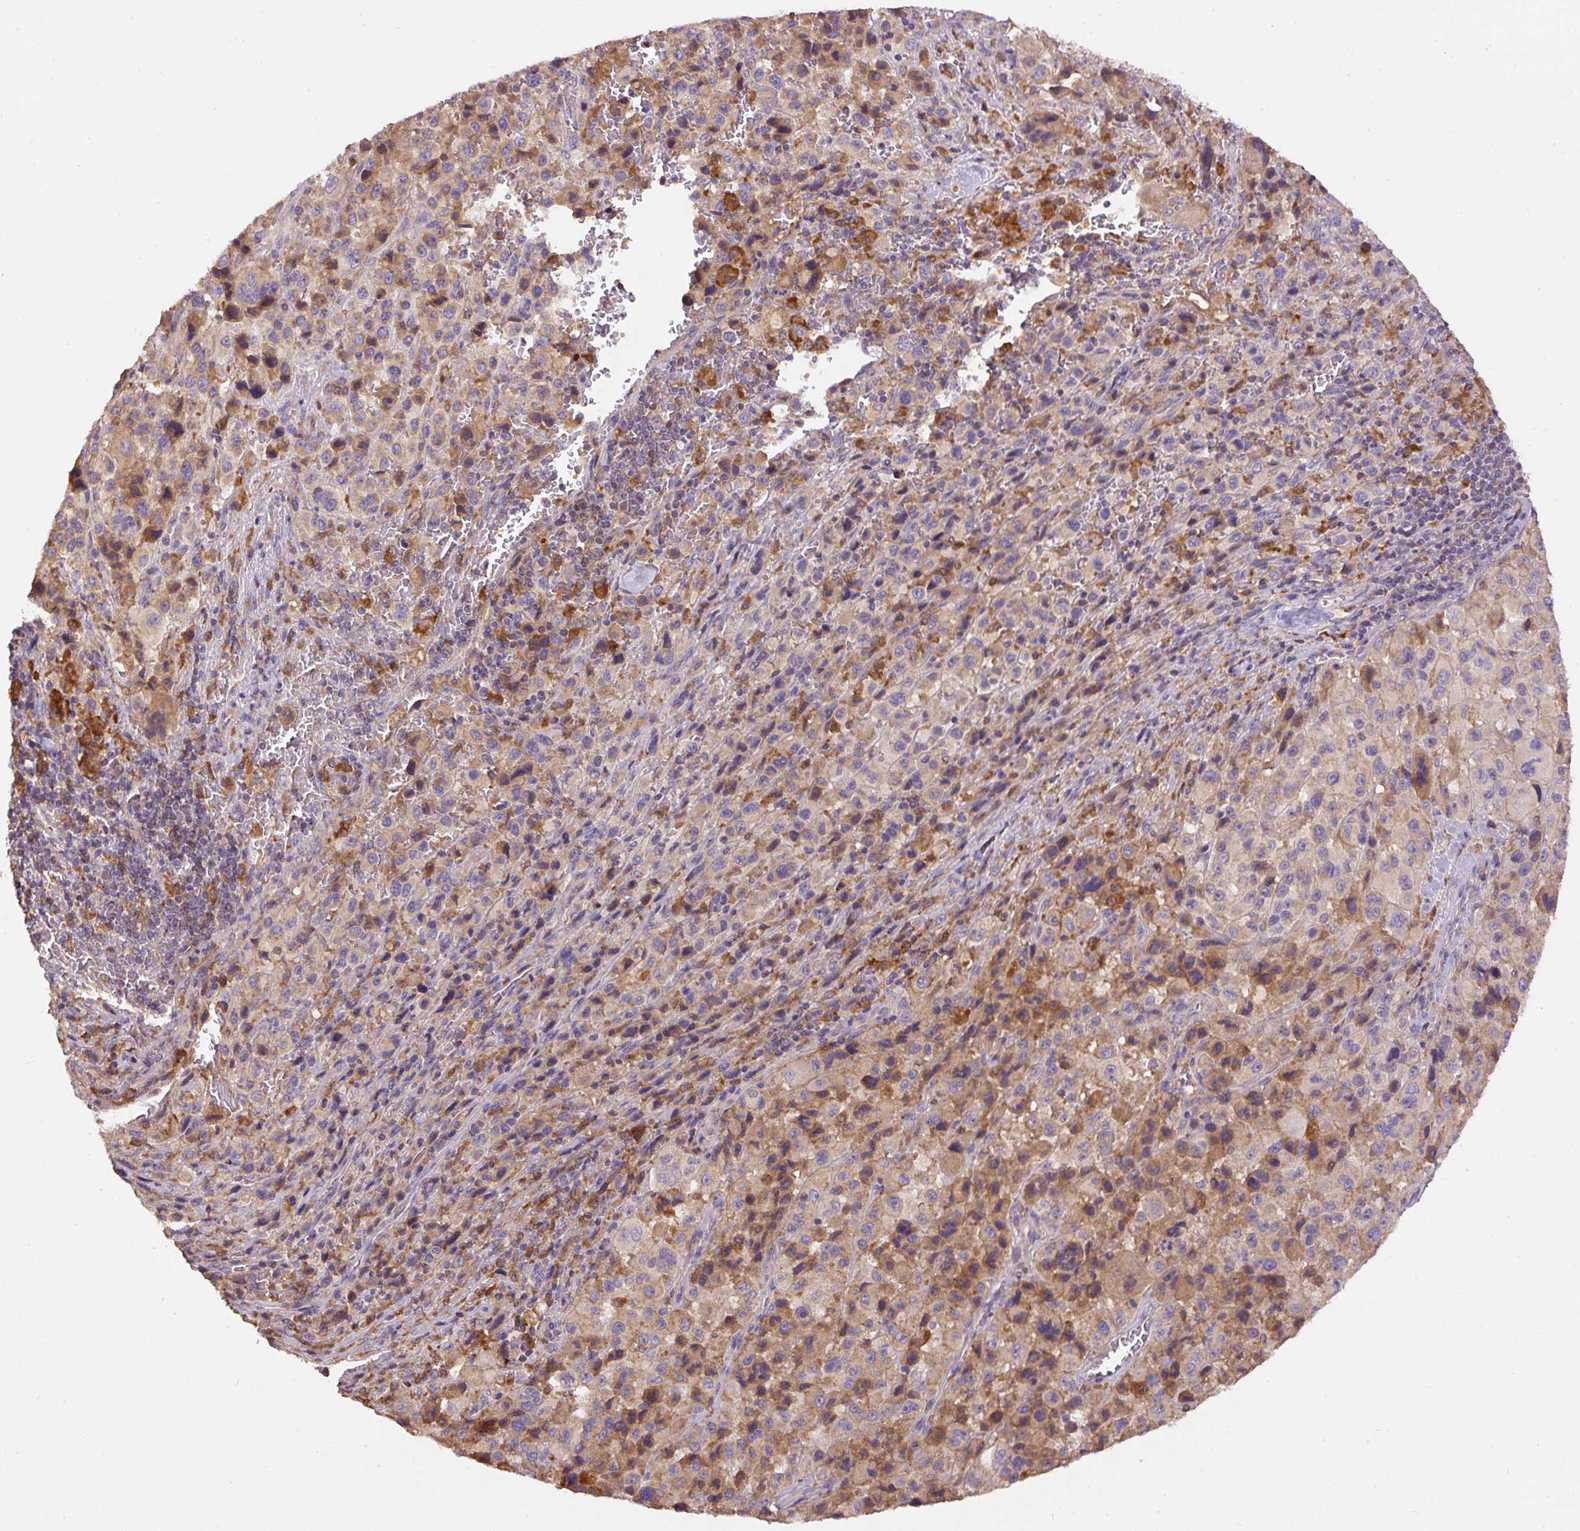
{"staining": {"intensity": "weak", "quantity": "25%-75%", "location": "cytoplasmic/membranous"}, "tissue": "melanoma", "cell_type": "Tumor cells", "image_type": "cancer", "snomed": [{"axis": "morphology", "description": "Malignant melanoma, Metastatic site"}, {"axis": "topography", "description": "Lymph node"}], "caption": "High-power microscopy captured an immunohistochemistry (IHC) photomicrograph of melanoma, revealing weak cytoplasmic/membranous expression in approximately 25%-75% of tumor cells. (DAB = brown stain, brightfield microscopy at high magnification).", "gene": "DAPK1", "patient": {"sex": "female", "age": 65}}